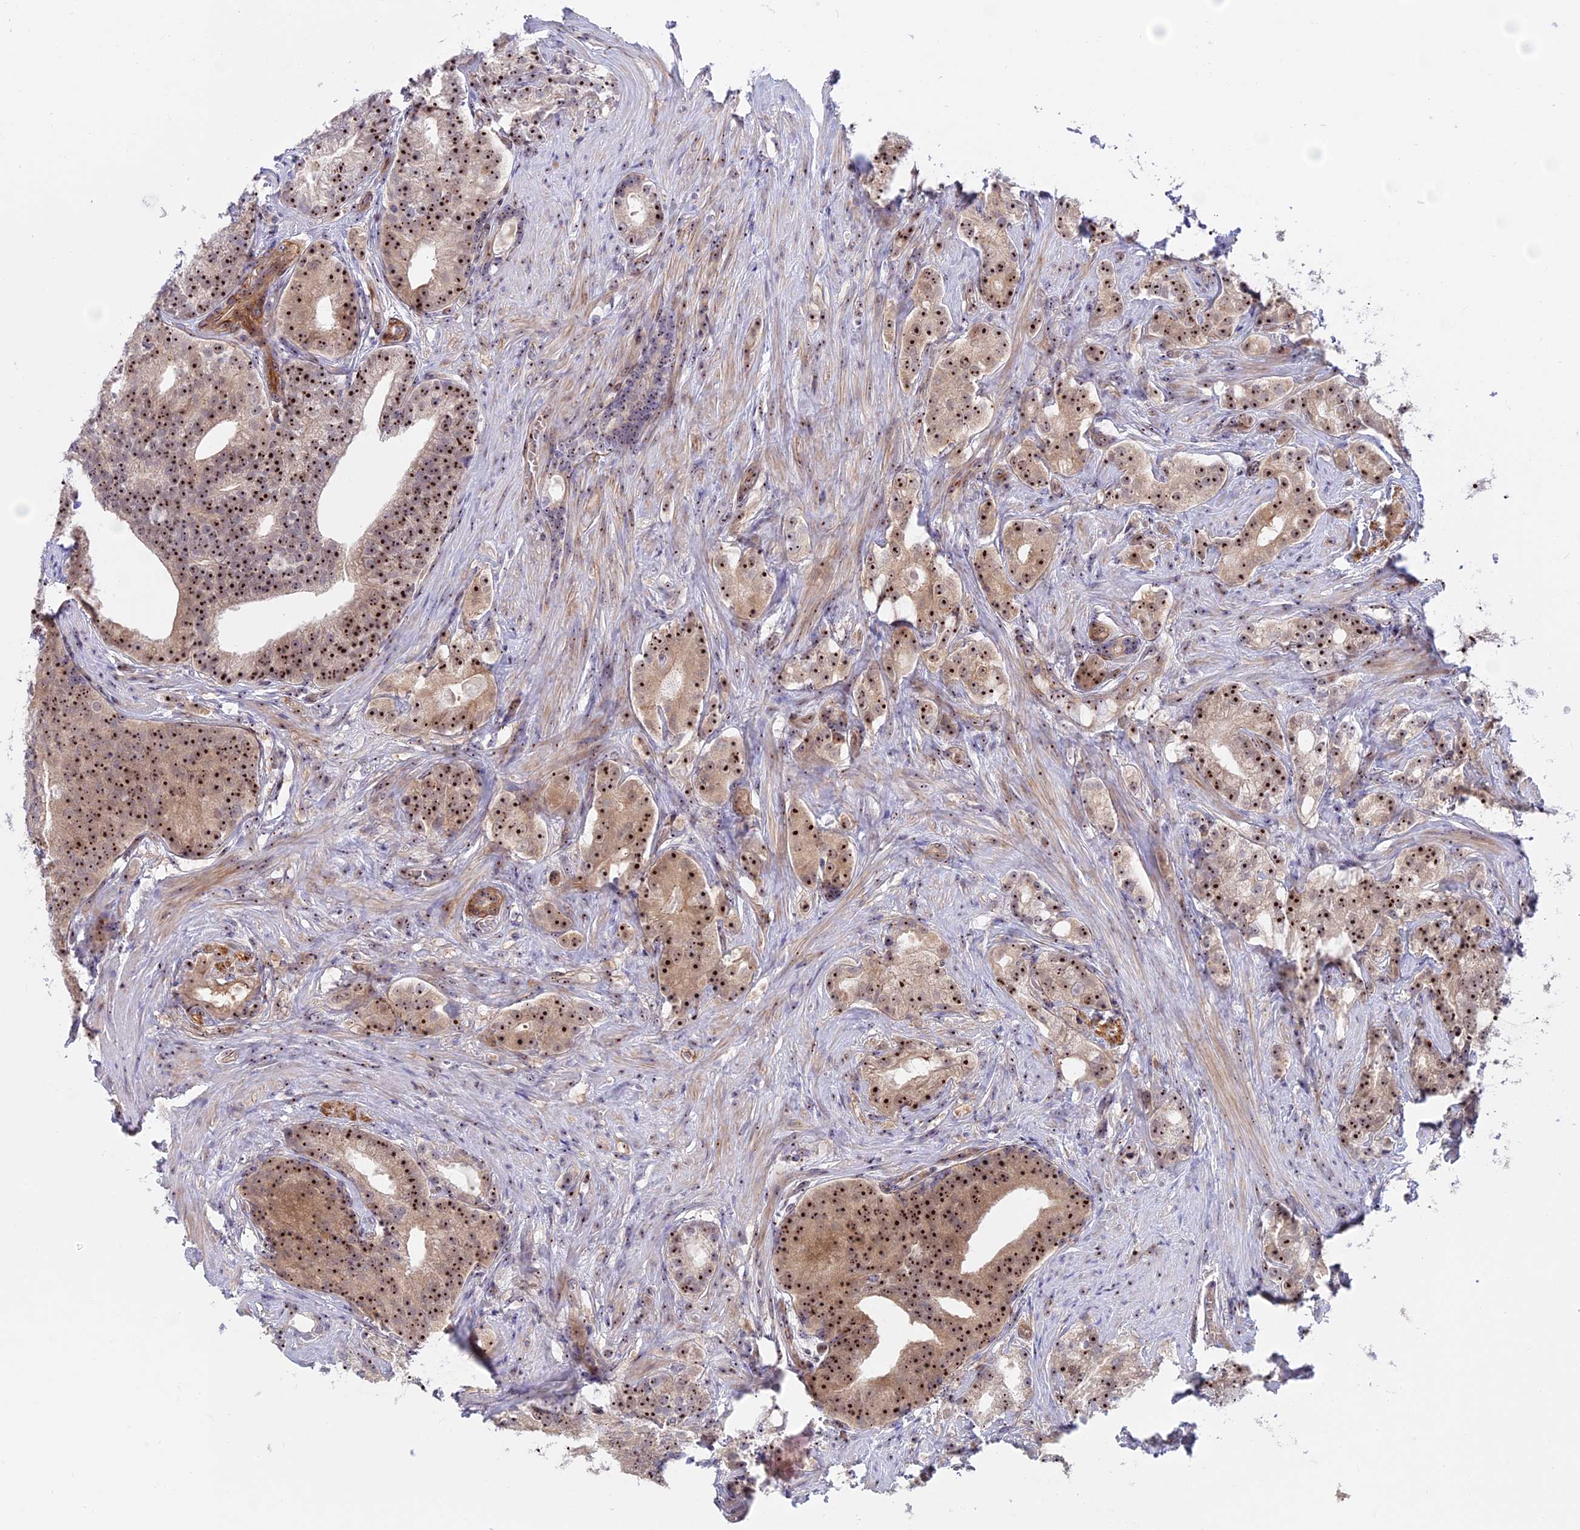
{"staining": {"intensity": "strong", "quantity": ">75%", "location": "nuclear"}, "tissue": "prostate cancer", "cell_type": "Tumor cells", "image_type": "cancer", "snomed": [{"axis": "morphology", "description": "Adenocarcinoma, Low grade"}, {"axis": "topography", "description": "Prostate"}], "caption": "IHC photomicrograph of human prostate adenocarcinoma (low-grade) stained for a protein (brown), which shows high levels of strong nuclear expression in approximately >75% of tumor cells.", "gene": "DBNDD1", "patient": {"sex": "male", "age": 71}}